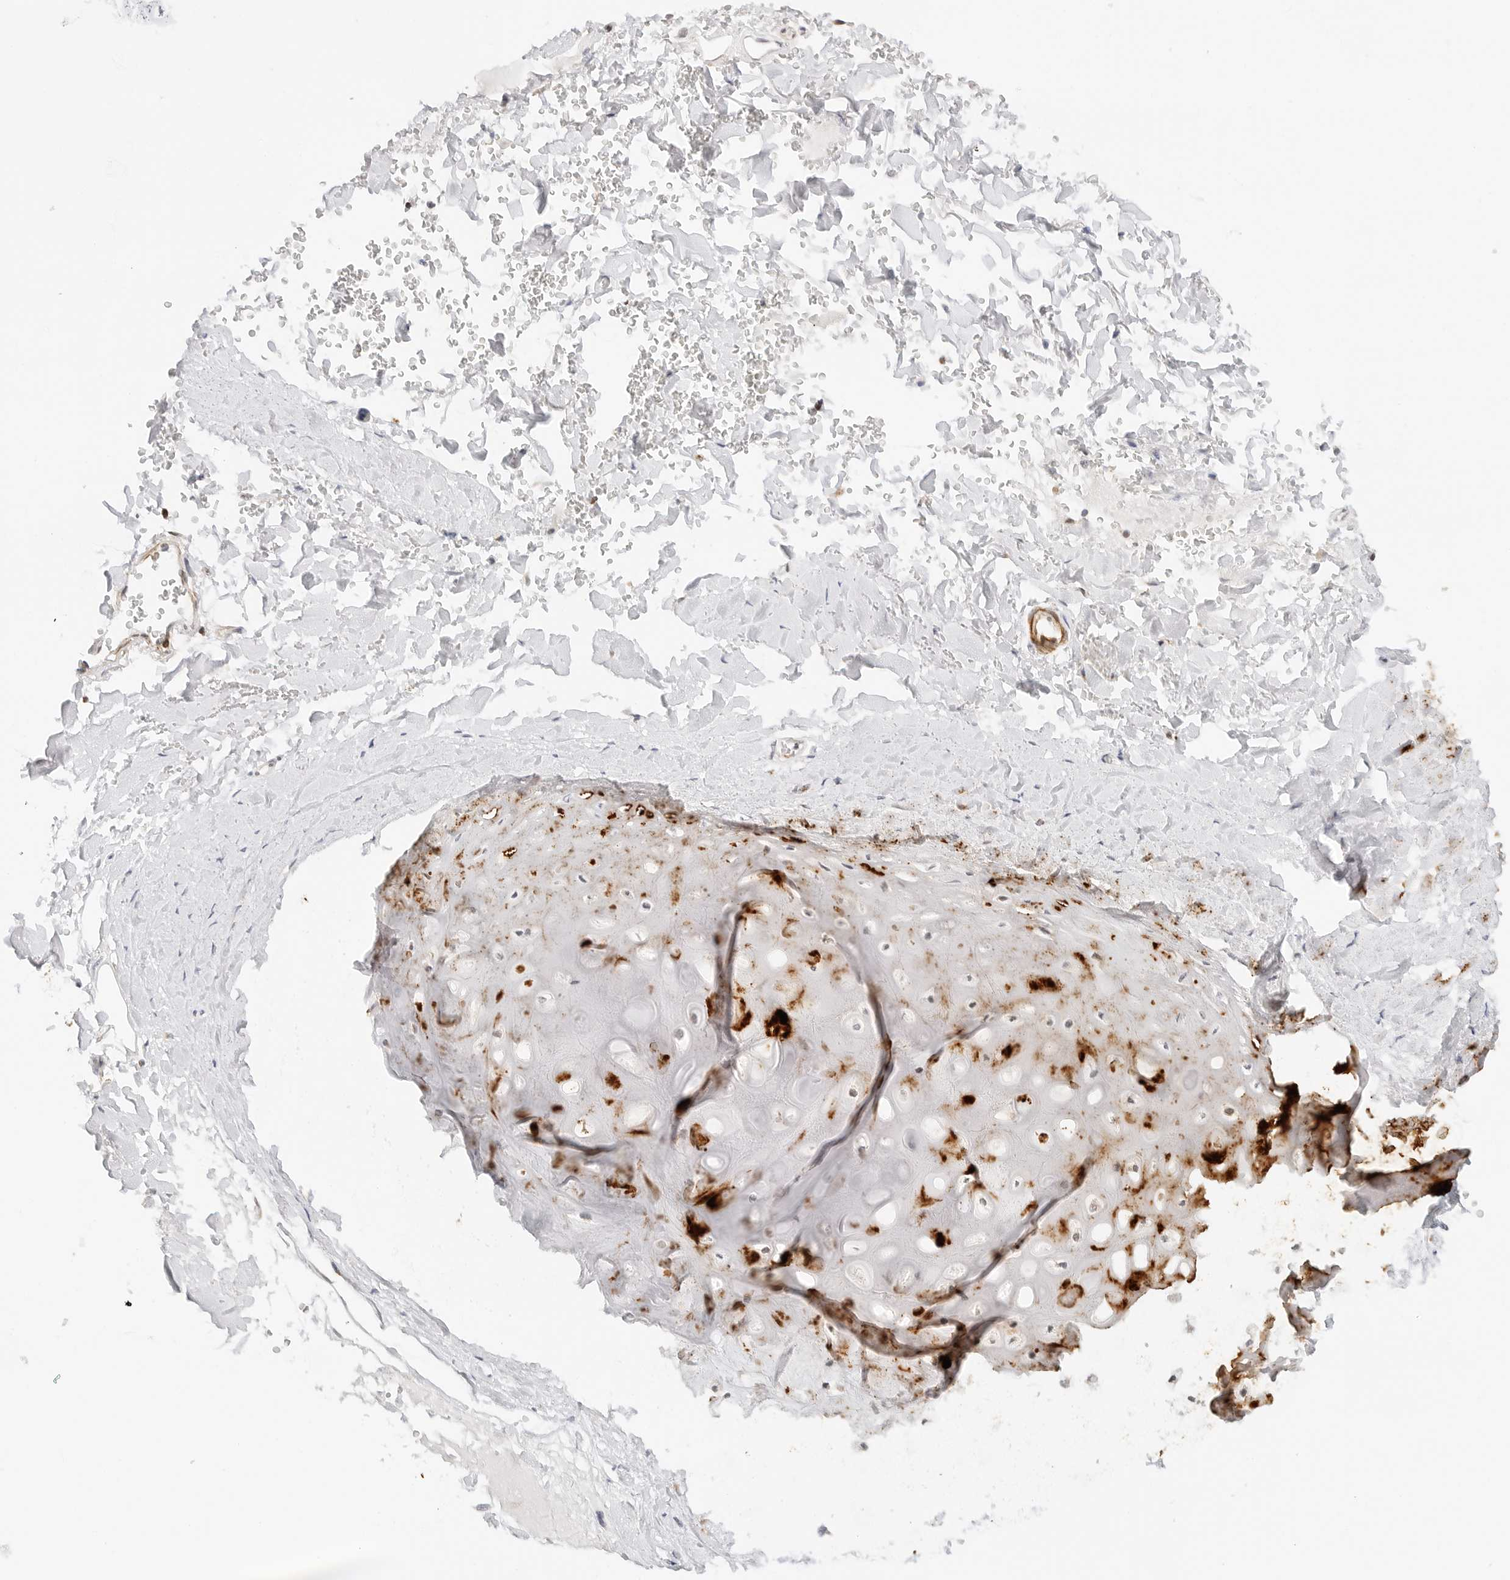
{"staining": {"intensity": "negative", "quantity": "none", "location": "none"}, "tissue": "adipose tissue", "cell_type": "Adipocytes", "image_type": "normal", "snomed": [{"axis": "morphology", "description": "Normal tissue, NOS"}, {"axis": "topography", "description": "Cartilage tissue"}], "caption": "High power microscopy micrograph of an immunohistochemistry photomicrograph of benign adipose tissue, revealing no significant staining in adipocytes.", "gene": "GORAB", "patient": {"sex": "female", "age": 63}}